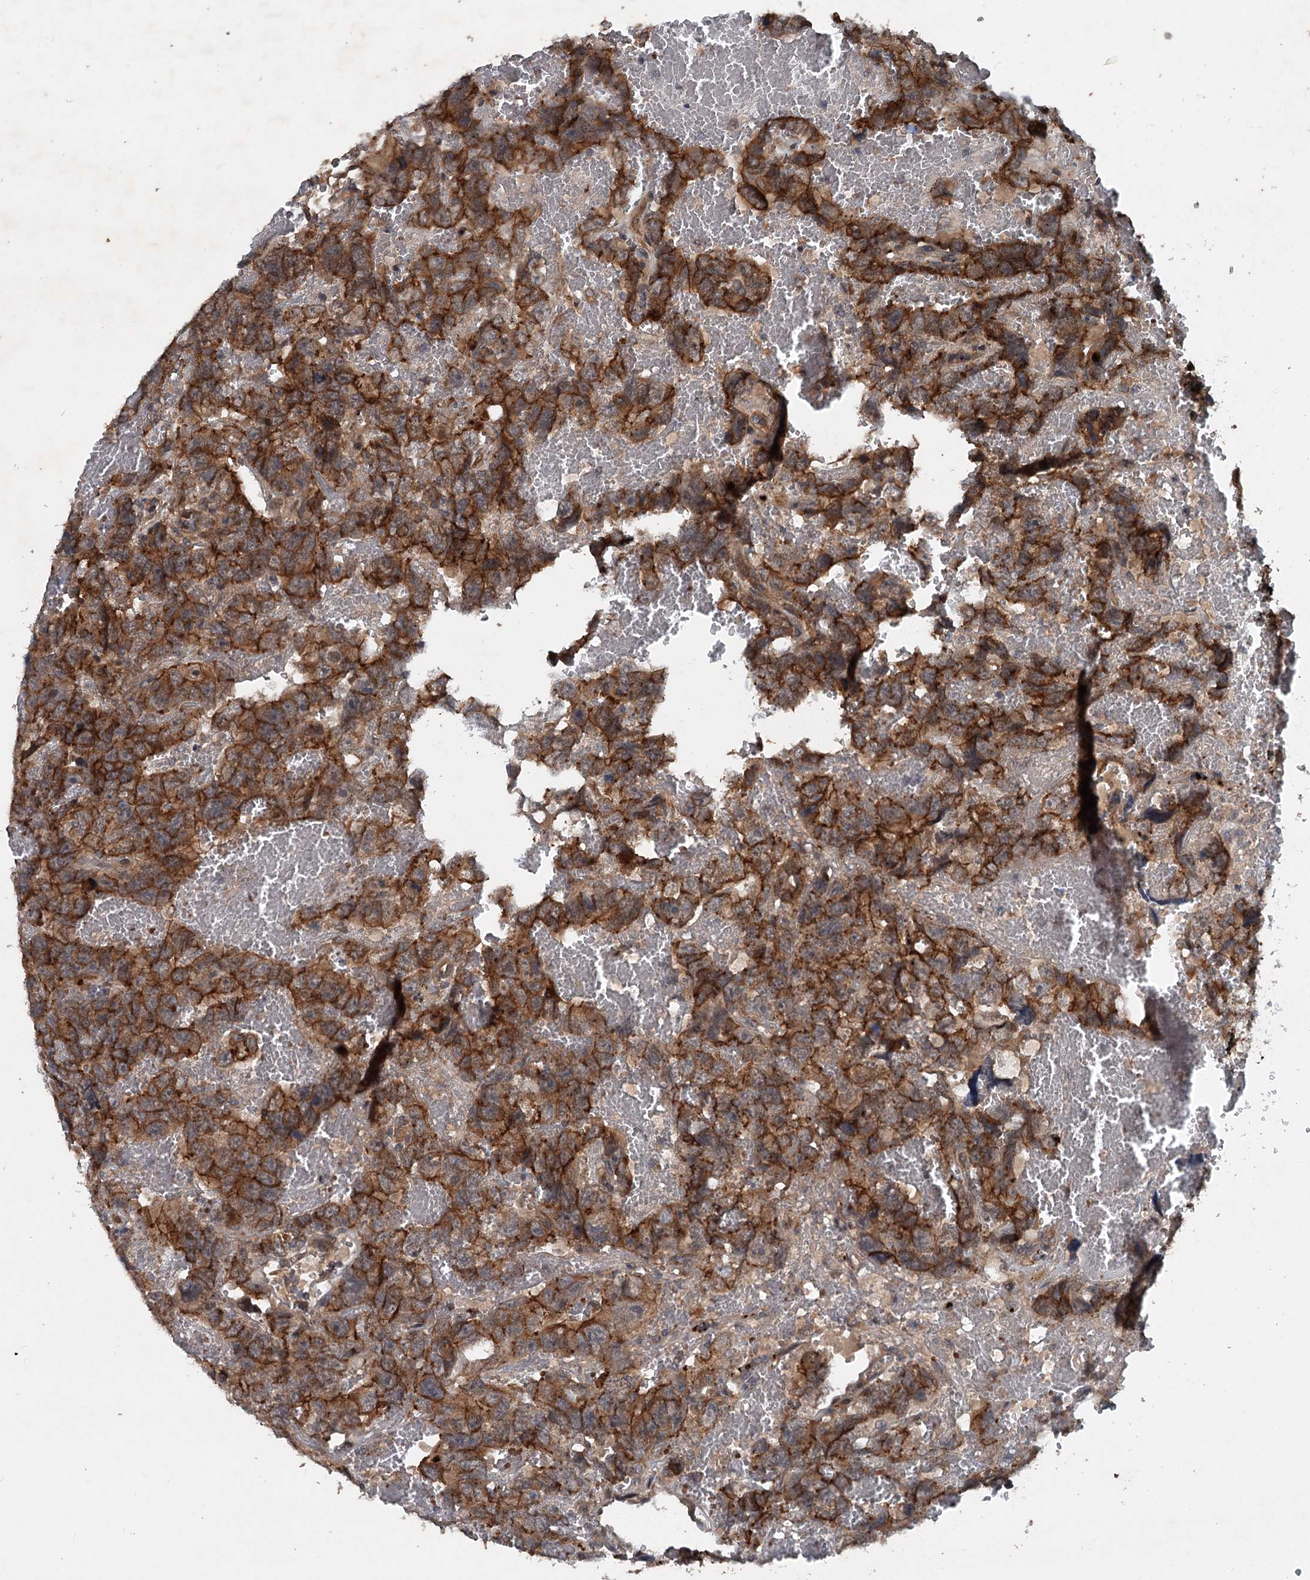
{"staining": {"intensity": "strong", "quantity": ">75%", "location": "cytoplasmic/membranous"}, "tissue": "testis cancer", "cell_type": "Tumor cells", "image_type": "cancer", "snomed": [{"axis": "morphology", "description": "Carcinoma, Embryonal, NOS"}, {"axis": "topography", "description": "Testis"}], "caption": "DAB immunohistochemical staining of testis cancer (embryonal carcinoma) exhibits strong cytoplasmic/membranous protein expression in approximately >75% of tumor cells.", "gene": "N4BP2L2", "patient": {"sex": "male", "age": 45}}